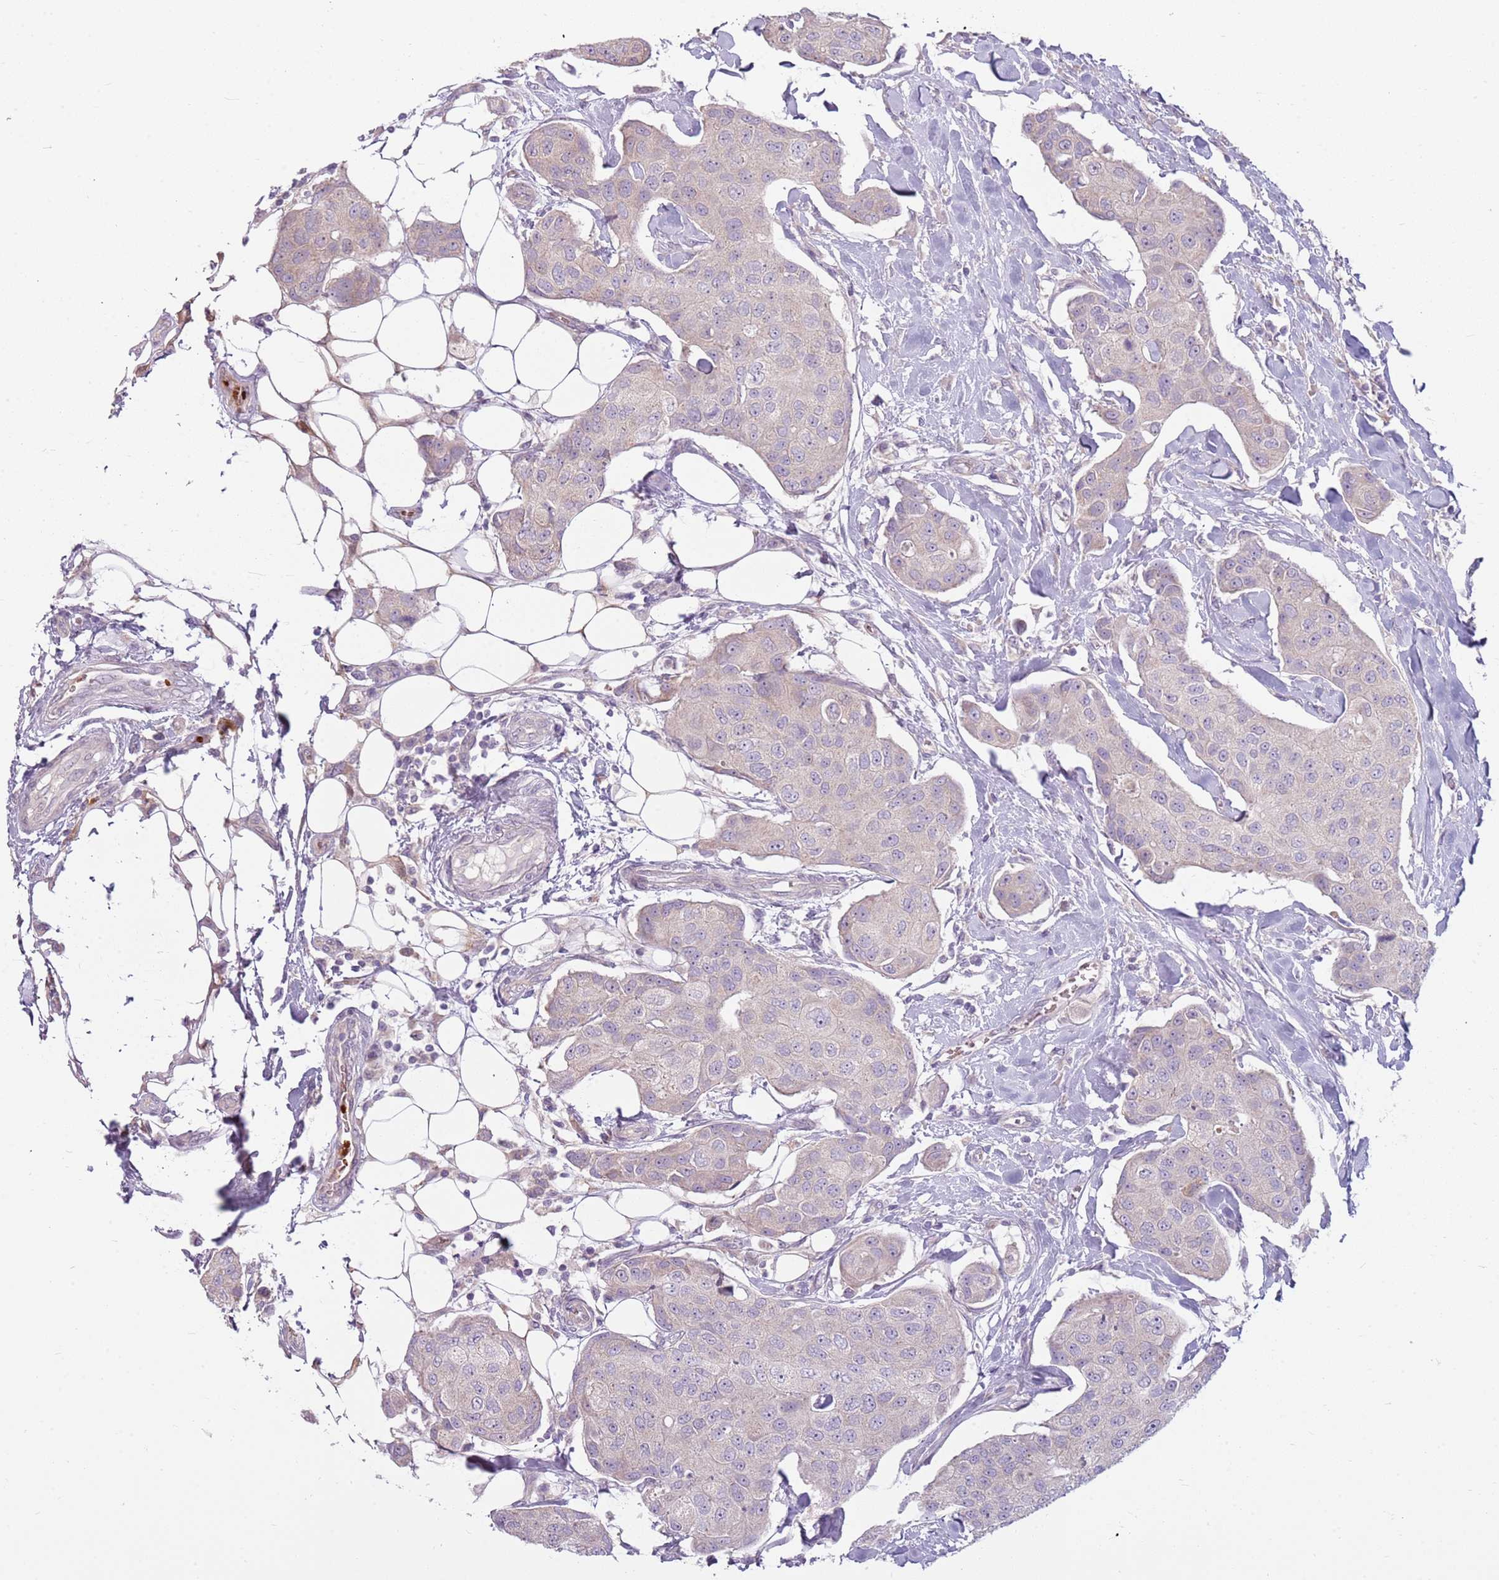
{"staining": {"intensity": "negative", "quantity": "none", "location": "none"}, "tissue": "breast cancer", "cell_type": "Tumor cells", "image_type": "cancer", "snomed": [{"axis": "morphology", "description": "Duct carcinoma"}, {"axis": "topography", "description": "Breast"}, {"axis": "topography", "description": "Lymph node"}], "caption": "Photomicrograph shows no protein expression in tumor cells of breast cancer tissue.", "gene": "HSPA14", "patient": {"sex": "female", "age": 80}}